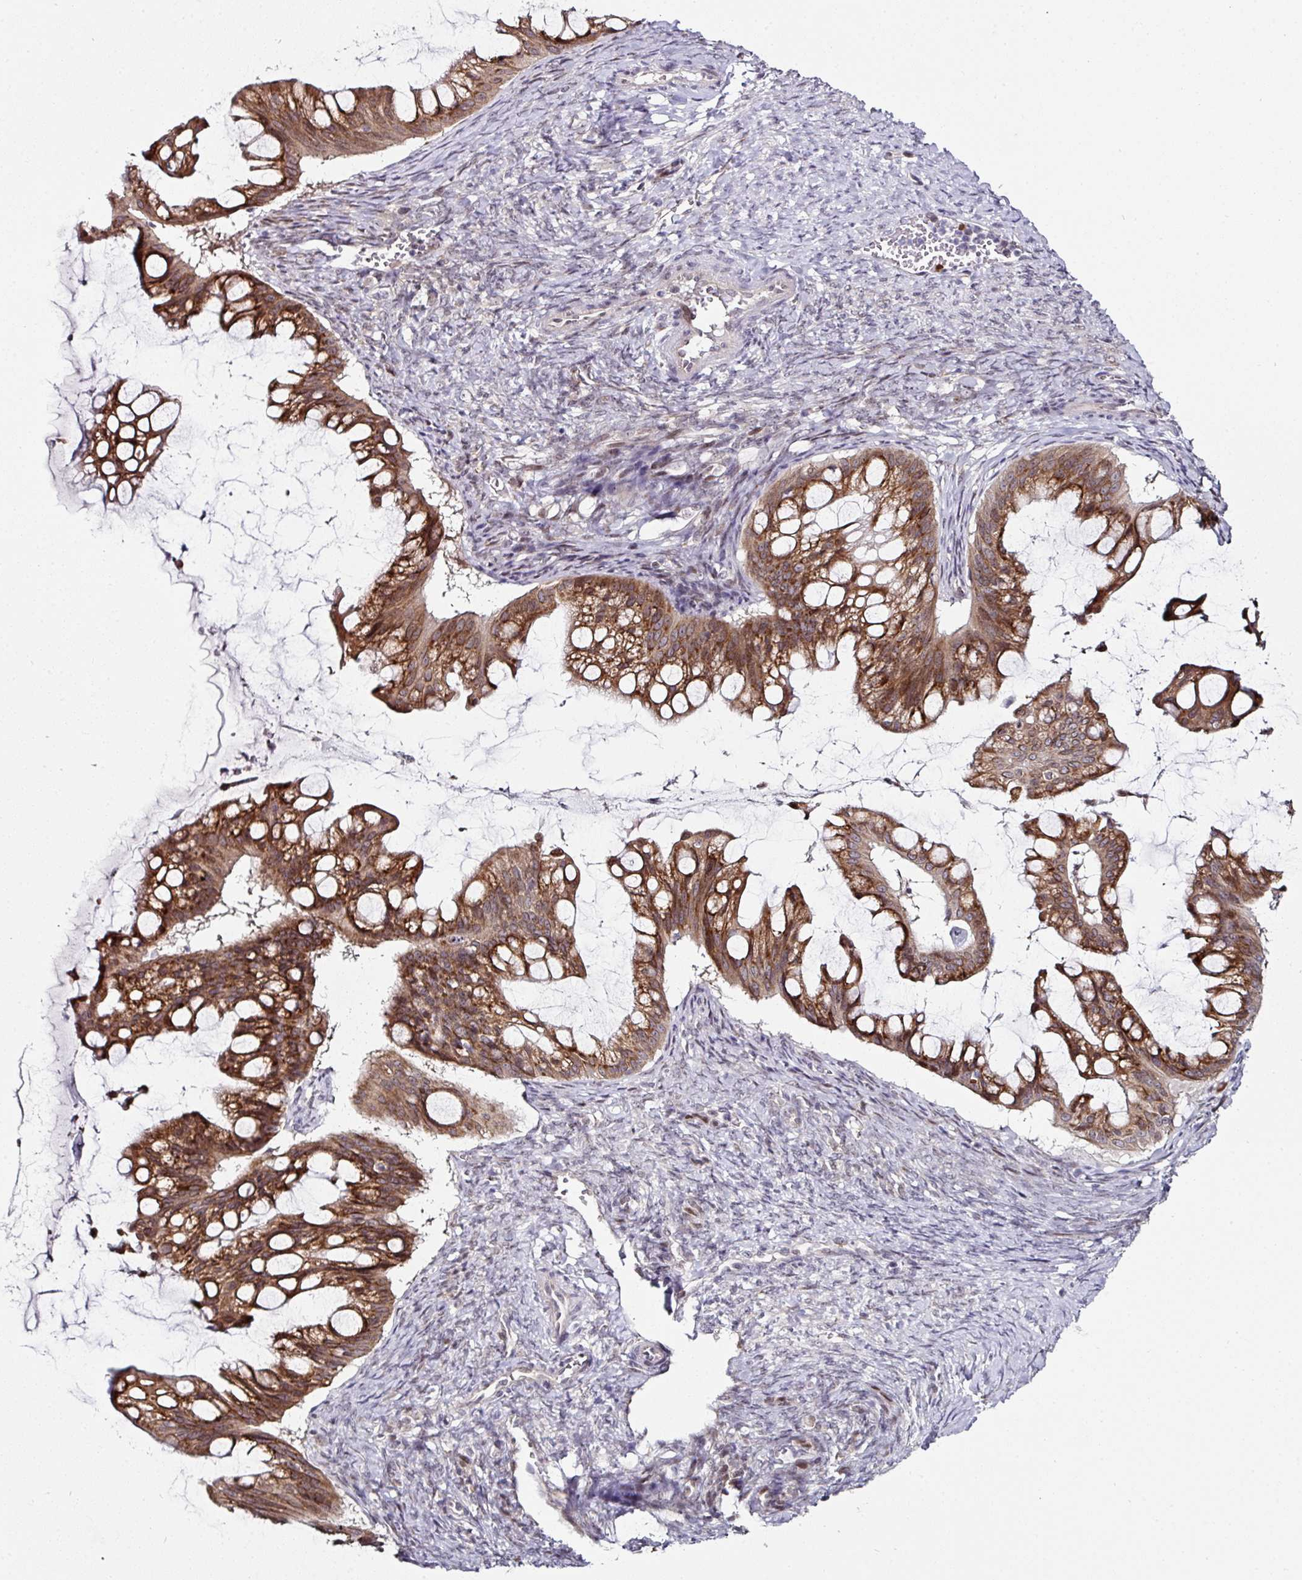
{"staining": {"intensity": "moderate", "quantity": ">75%", "location": "cytoplasmic/membranous"}, "tissue": "ovarian cancer", "cell_type": "Tumor cells", "image_type": "cancer", "snomed": [{"axis": "morphology", "description": "Cystadenocarcinoma, mucinous, NOS"}, {"axis": "topography", "description": "Ovary"}], "caption": "A histopathology image of human ovarian cancer stained for a protein exhibits moderate cytoplasmic/membranous brown staining in tumor cells.", "gene": "APOLD1", "patient": {"sex": "female", "age": 73}}